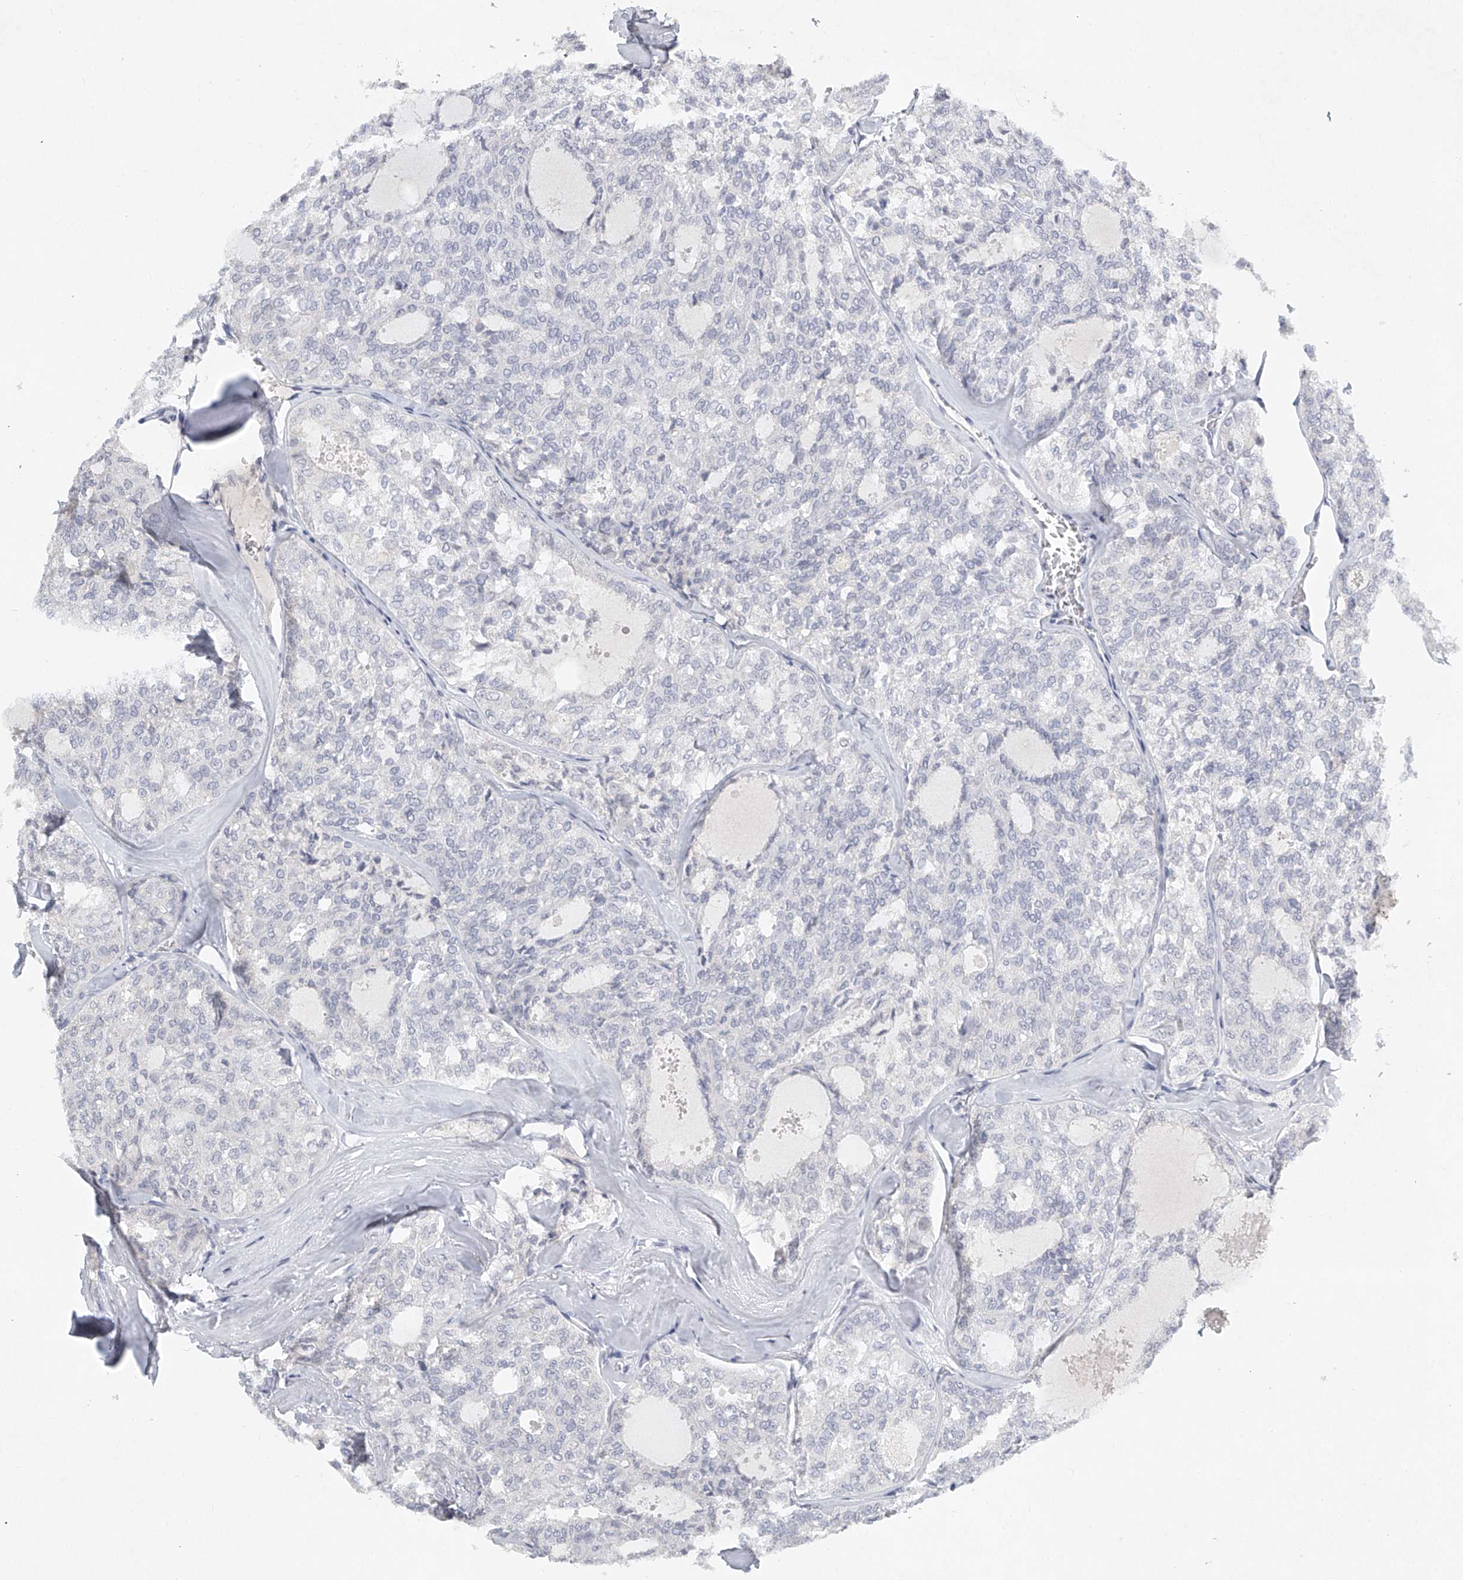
{"staining": {"intensity": "negative", "quantity": "none", "location": "none"}, "tissue": "thyroid cancer", "cell_type": "Tumor cells", "image_type": "cancer", "snomed": [{"axis": "morphology", "description": "Follicular adenoma carcinoma, NOS"}, {"axis": "topography", "description": "Thyroid gland"}], "caption": "Immunohistochemistry of thyroid cancer (follicular adenoma carcinoma) exhibits no positivity in tumor cells.", "gene": "FAT2", "patient": {"sex": "male", "age": 75}}